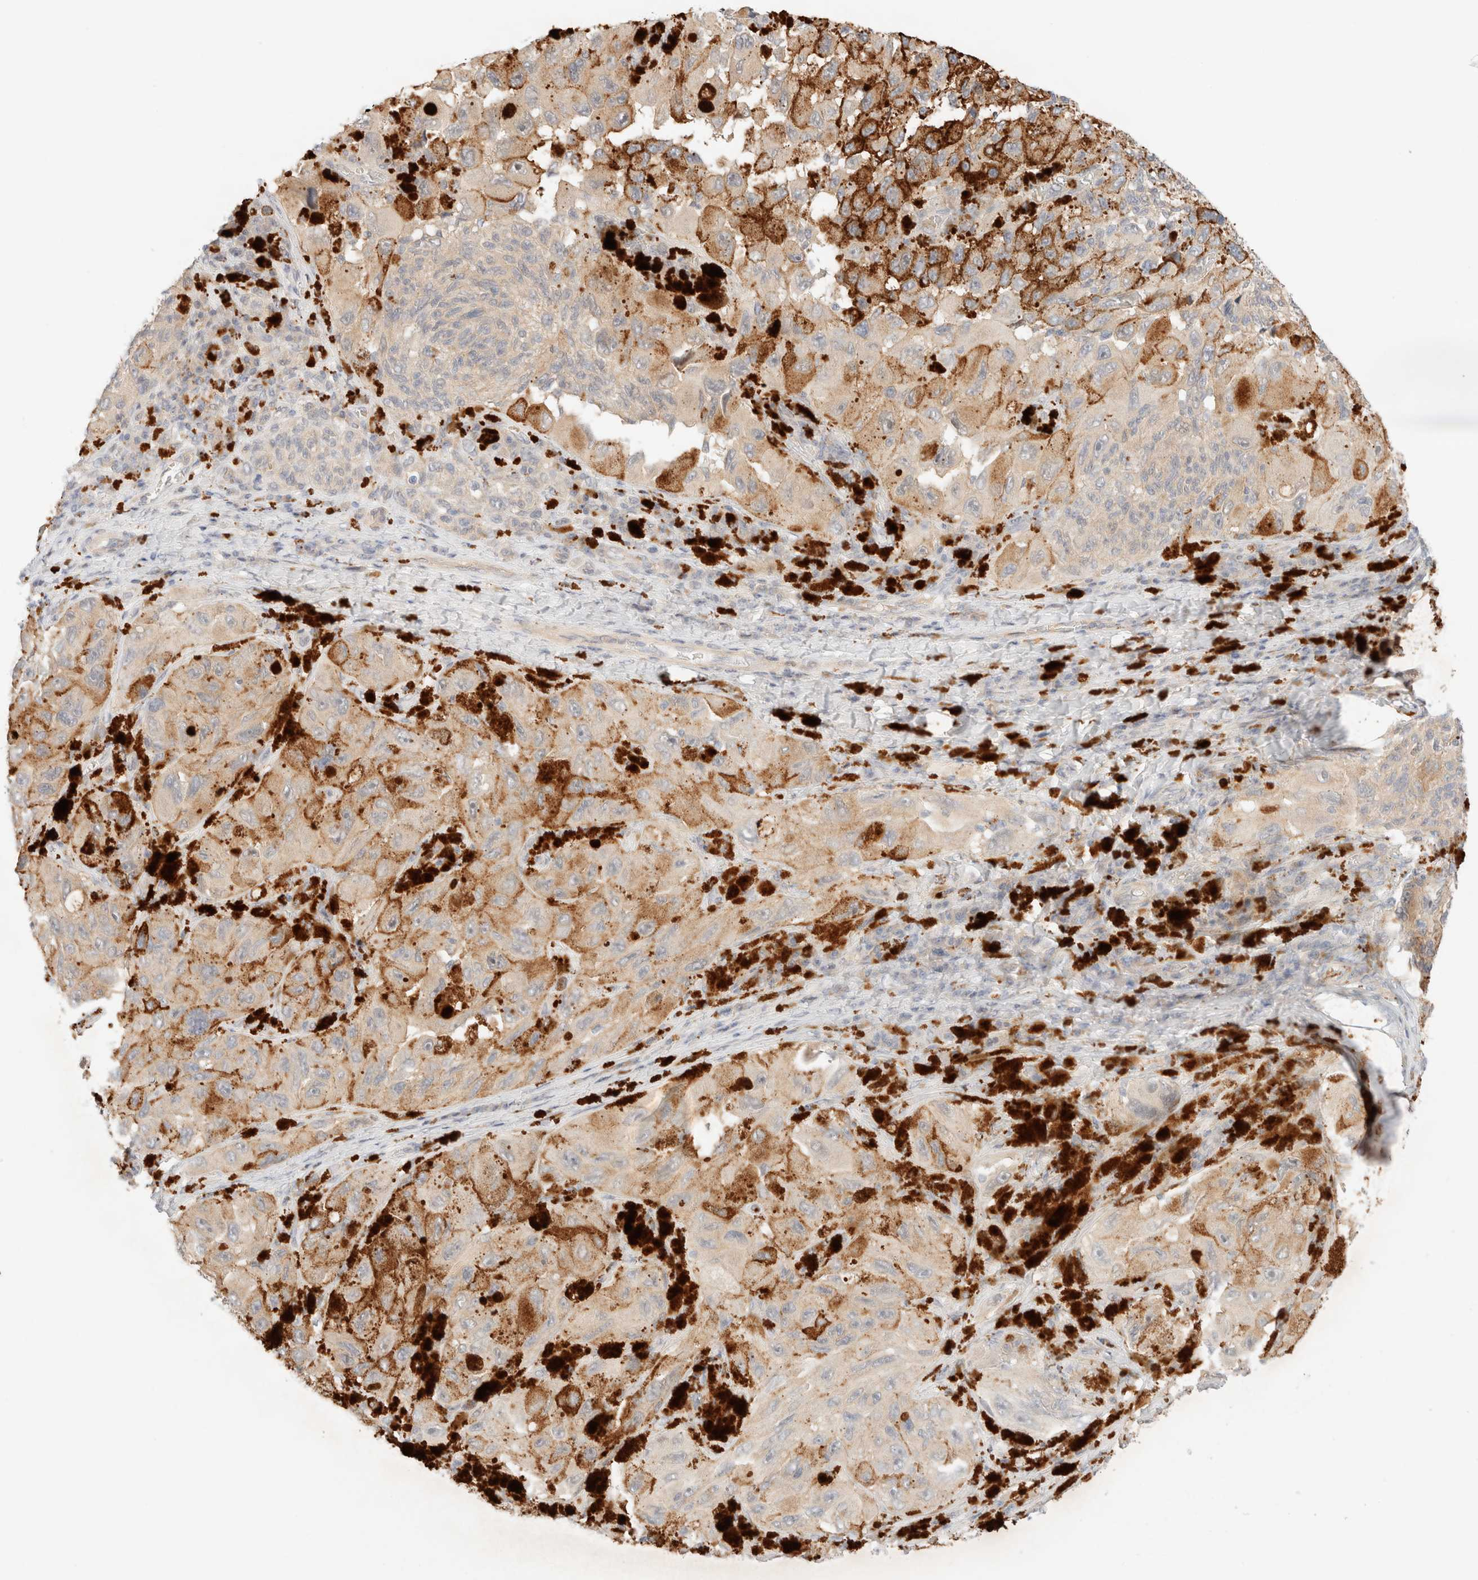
{"staining": {"intensity": "weak", "quantity": "25%-75%", "location": "cytoplasmic/membranous"}, "tissue": "melanoma", "cell_type": "Tumor cells", "image_type": "cancer", "snomed": [{"axis": "morphology", "description": "Malignant melanoma, NOS"}, {"axis": "topography", "description": "Skin"}], "caption": "This histopathology image shows immunohistochemistry staining of human malignant melanoma, with low weak cytoplasmic/membranous staining in approximately 25%-75% of tumor cells.", "gene": "SGSM2", "patient": {"sex": "female", "age": 73}}